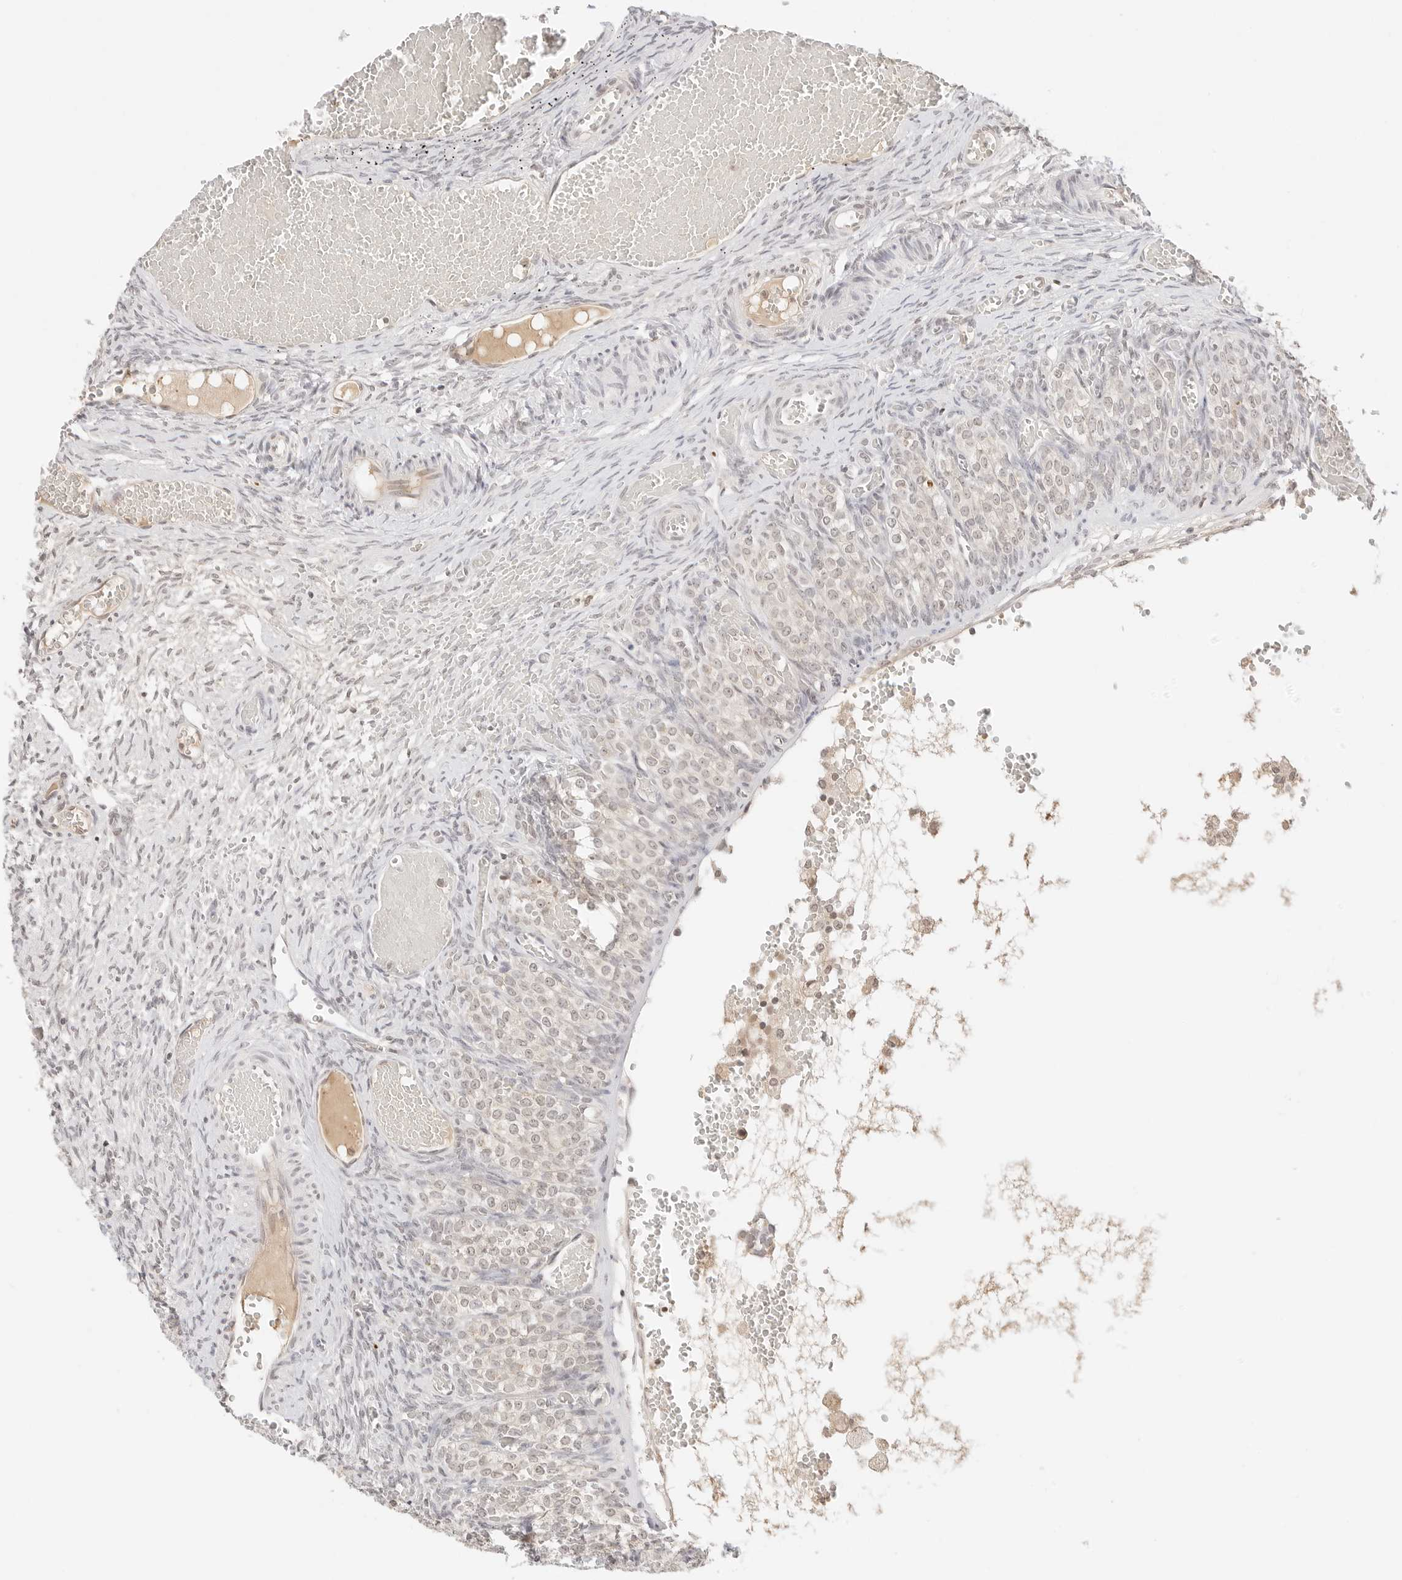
{"staining": {"intensity": "negative", "quantity": "none", "location": "none"}, "tissue": "ovary", "cell_type": "Ovarian stroma cells", "image_type": "normal", "snomed": [{"axis": "morphology", "description": "Adenocarcinoma, NOS"}, {"axis": "topography", "description": "Endometrium"}], "caption": "Immunohistochemistry (IHC) histopathology image of normal ovary stained for a protein (brown), which demonstrates no staining in ovarian stroma cells.", "gene": "SEPTIN4", "patient": {"sex": "female", "age": 32}}